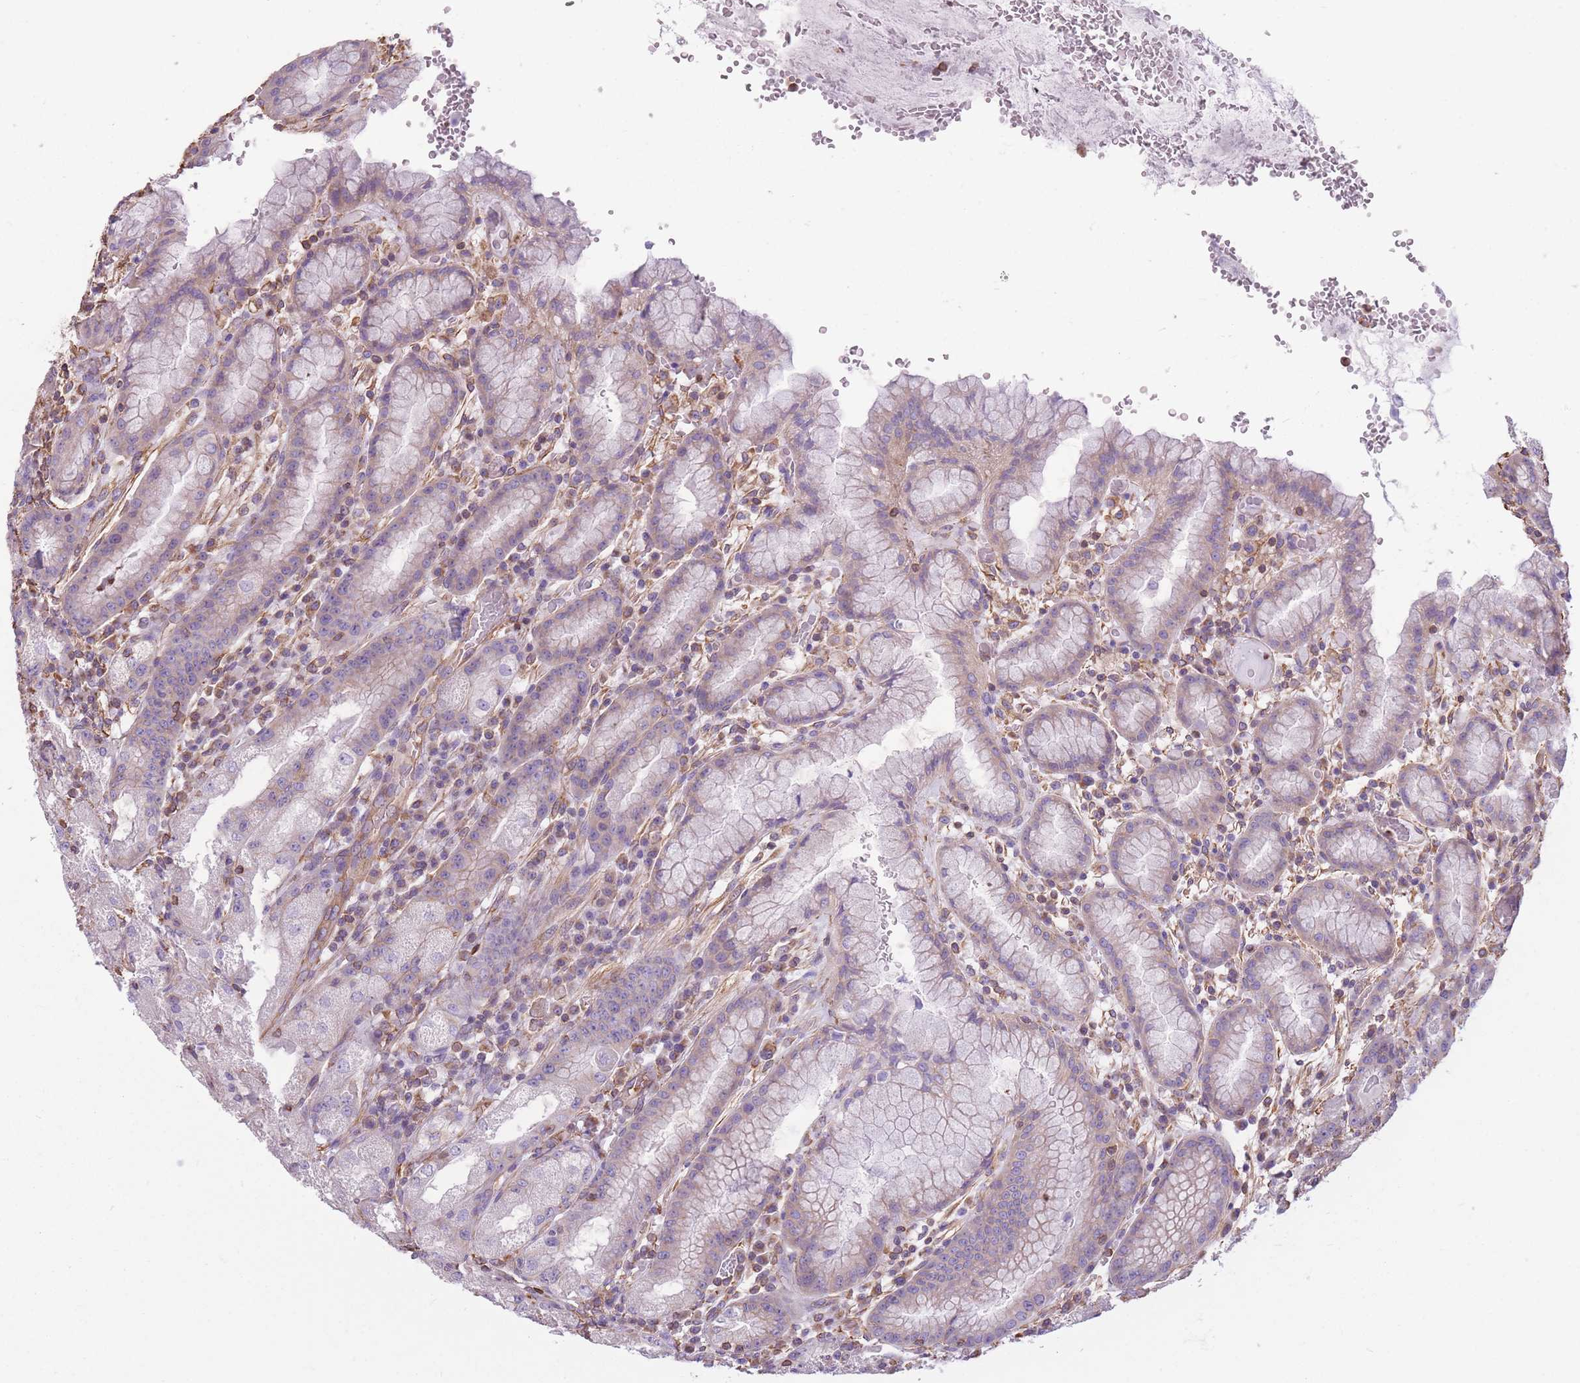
{"staining": {"intensity": "weak", "quantity": "25%-75%", "location": "cytoplasmic/membranous"}, "tissue": "stomach", "cell_type": "Glandular cells", "image_type": "normal", "snomed": [{"axis": "morphology", "description": "Normal tissue, NOS"}, {"axis": "topography", "description": "Stomach, upper"}], "caption": "Immunohistochemical staining of unremarkable human stomach demonstrates 25%-75% levels of weak cytoplasmic/membranous protein expression in about 25%-75% of glandular cells. (Brightfield microscopy of DAB IHC at high magnification).", "gene": "ADD1", "patient": {"sex": "male", "age": 52}}